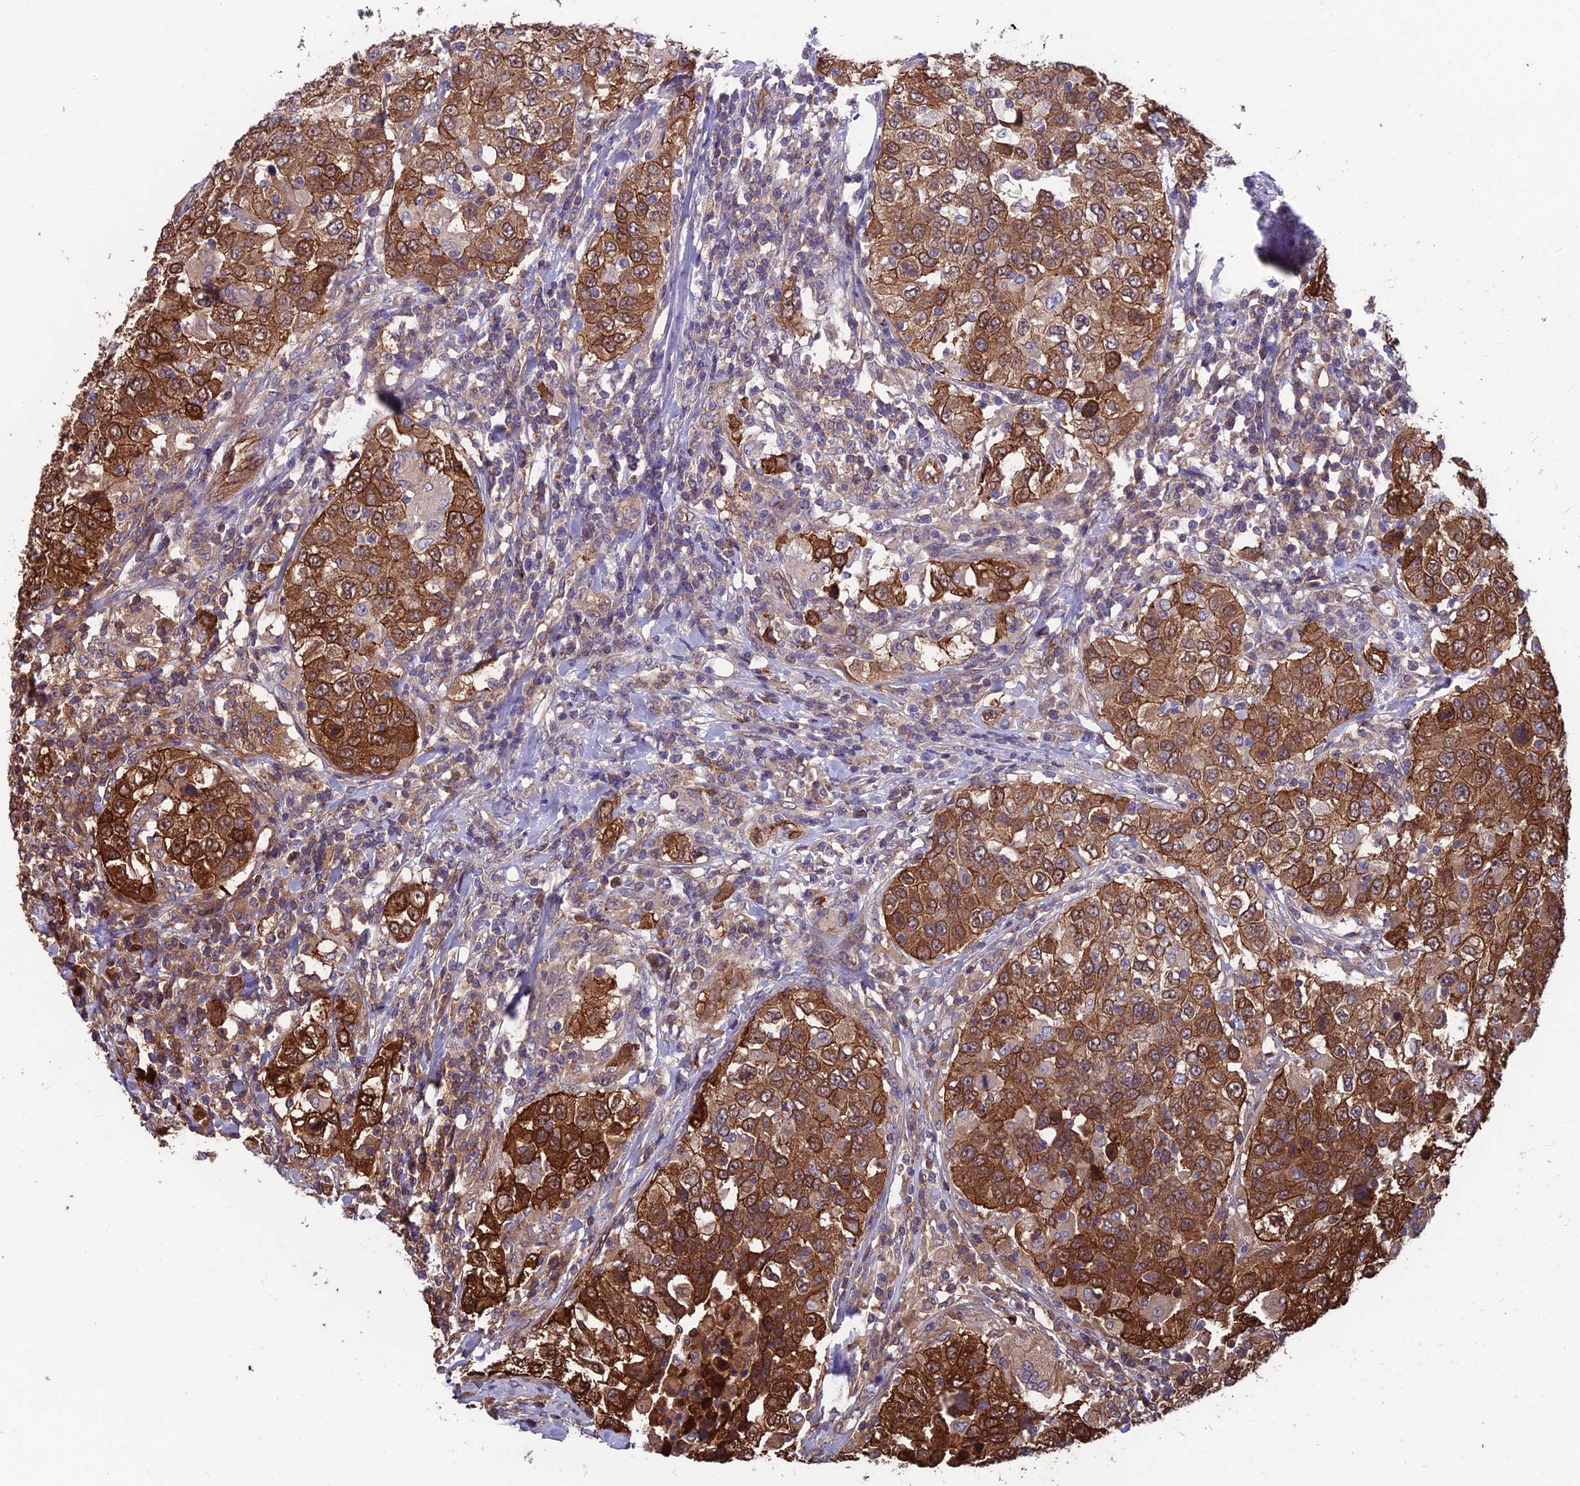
{"staining": {"intensity": "strong", "quantity": ">75%", "location": "cytoplasmic/membranous"}, "tissue": "urothelial cancer", "cell_type": "Tumor cells", "image_type": "cancer", "snomed": [{"axis": "morphology", "description": "Urothelial carcinoma, High grade"}, {"axis": "topography", "description": "Urinary bladder"}], "caption": "Immunohistochemical staining of human urothelial carcinoma (high-grade) exhibits strong cytoplasmic/membranous protein expression in about >75% of tumor cells.", "gene": "RTN4RL1", "patient": {"sex": "female", "age": 80}}